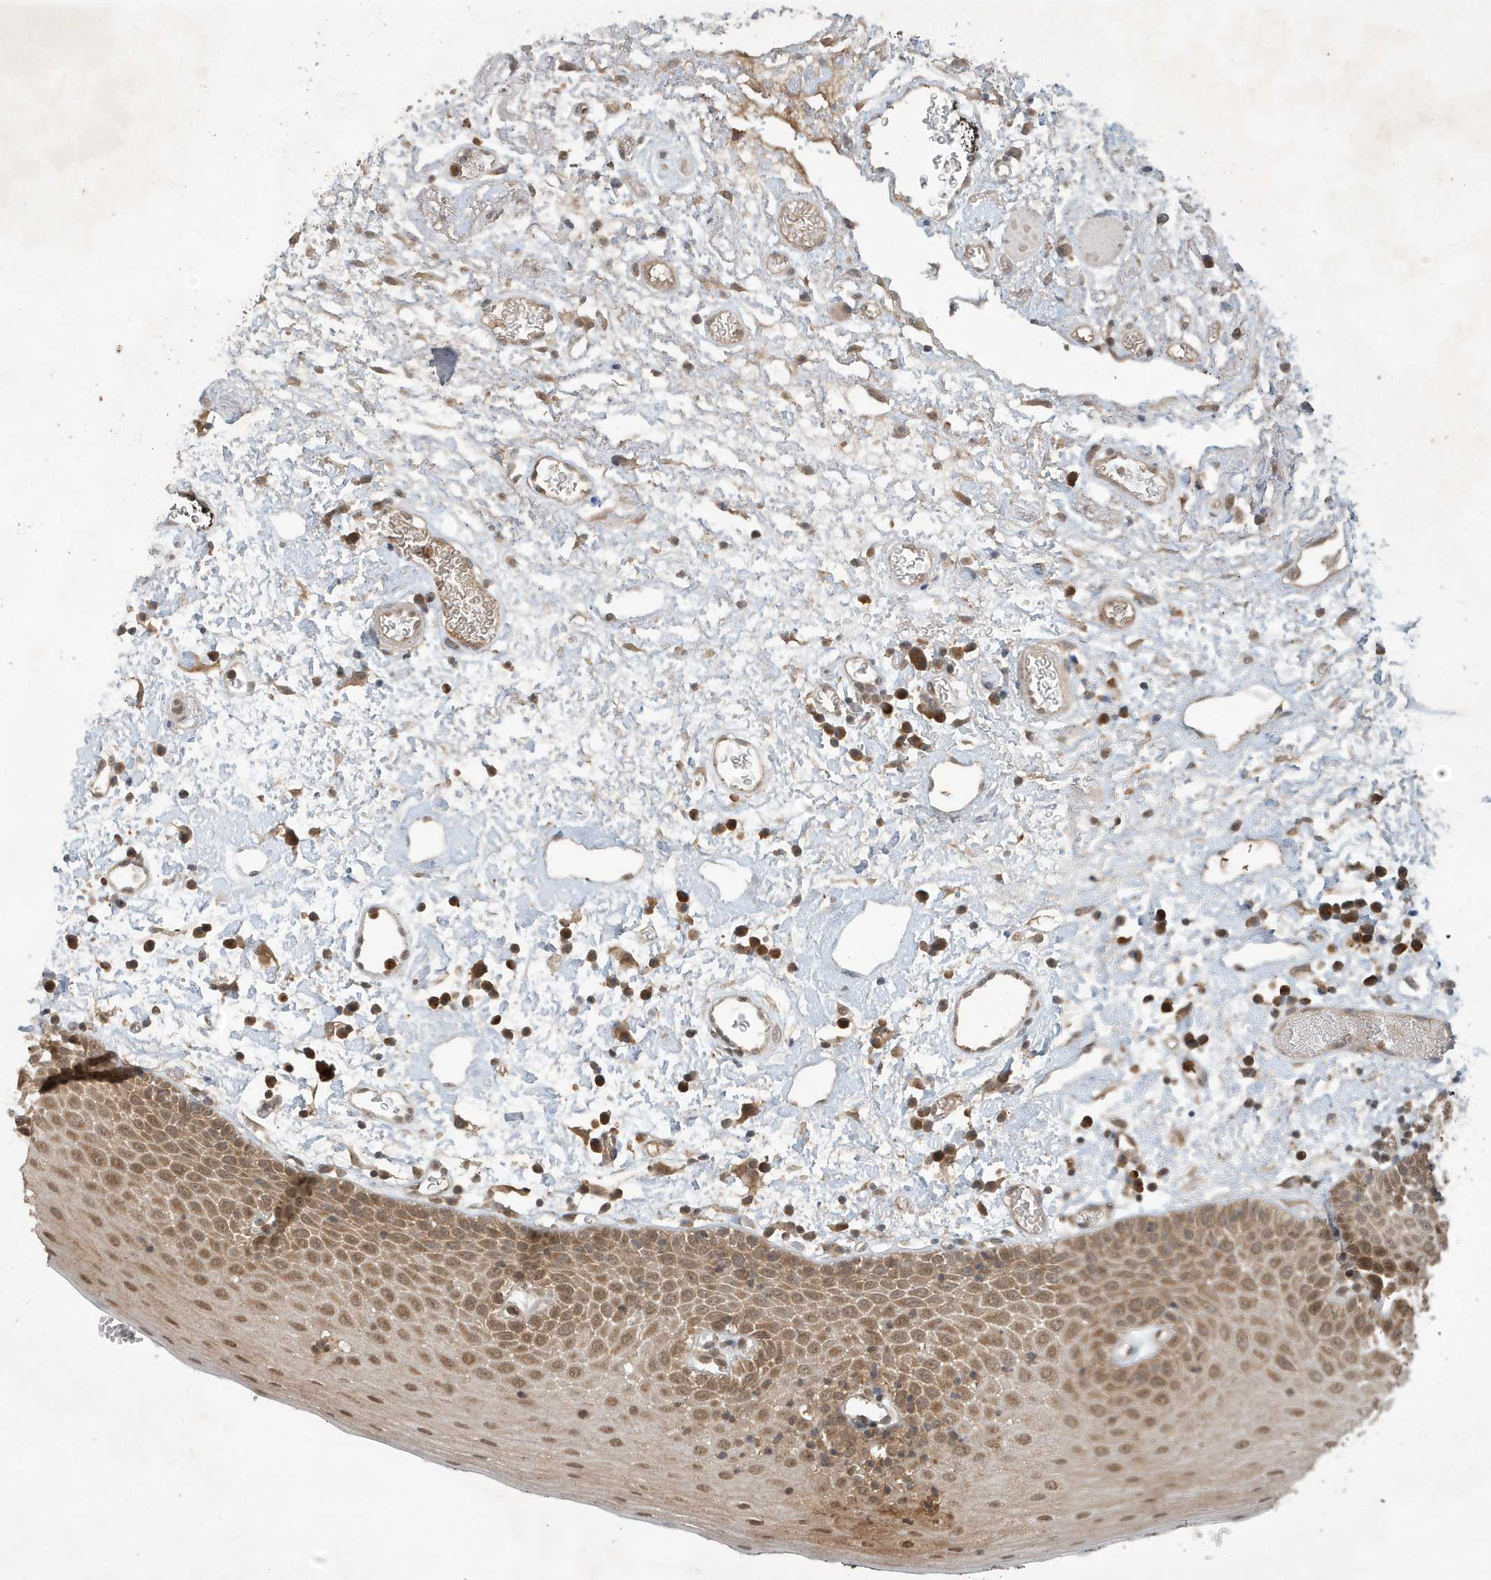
{"staining": {"intensity": "moderate", "quantity": "25%-75%", "location": "cytoplasmic/membranous,nuclear"}, "tissue": "oral mucosa", "cell_type": "Squamous epithelial cells", "image_type": "normal", "snomed": [{"axis": "morphology", "description": "Normal tissue, NOS"}, {"axis": "topography", "description": "Oral tissue"}], "caption": "Immunohistochemistry (IHC) of benign human oral mucosa displays medium levels of moderate cytoplasmic/membranous,nuclear expression in about 25%-75% of squamous epithelial cells.", "gene": "ABCB9", "patient": {"sex": "male", "age": 74}}